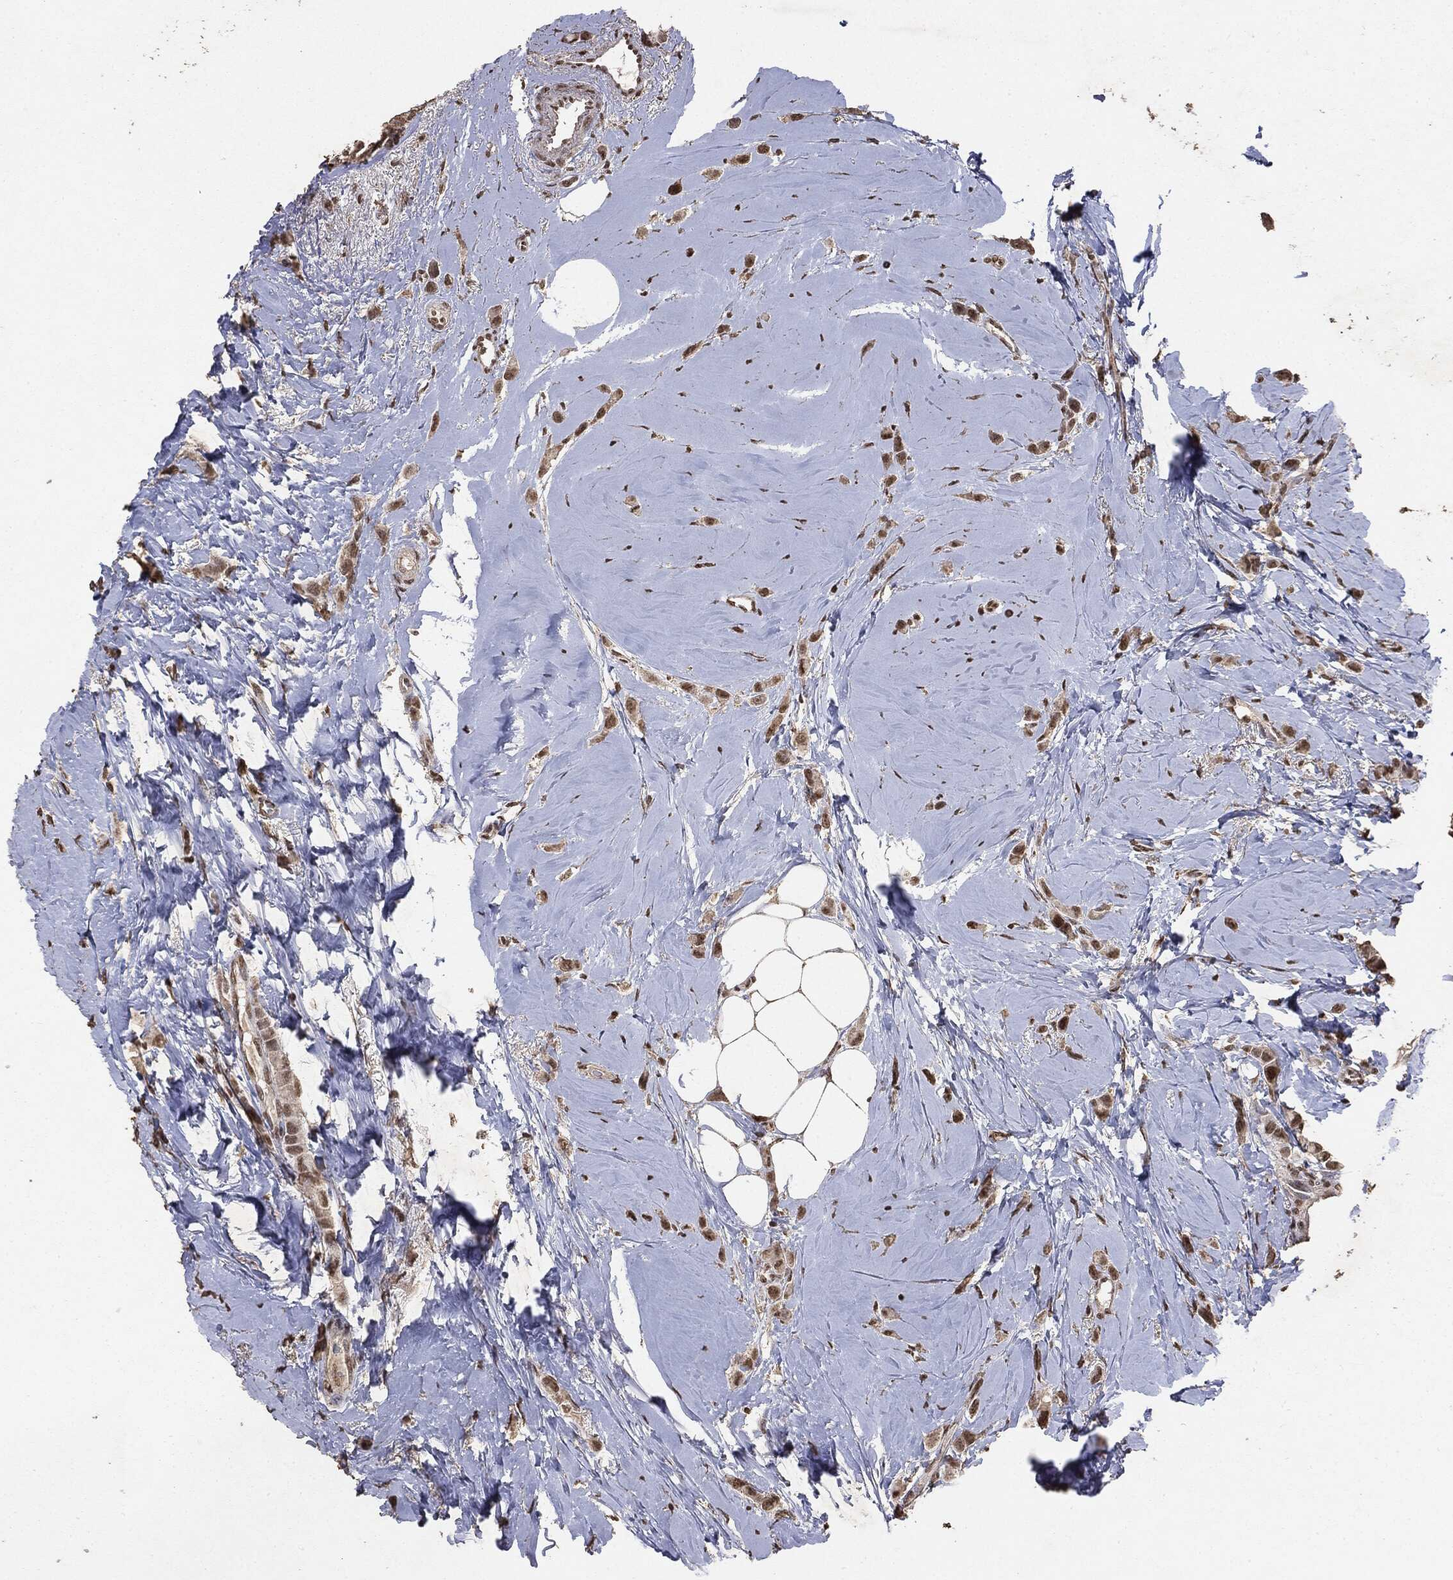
{"staining": {"intensity": "moderate", "quantity": "25%-75%", "location": "nuclear"}, "tissue": "breast cancer", "cell_type": "Tumor cells", "image_type": "cancer", "snomed": [{"axis": "morphology", "description": "Lobular carcinoma"}, {"axis": "topography", "description": "Breast"}], "caption": "Tumor cells show medium levels of moderate nuclear positivity in about 25%-75% of cells in breast cancer (lobular carcinoma).", "gene": "RAD18", "patient": {"sex": "female", "age": 66}}